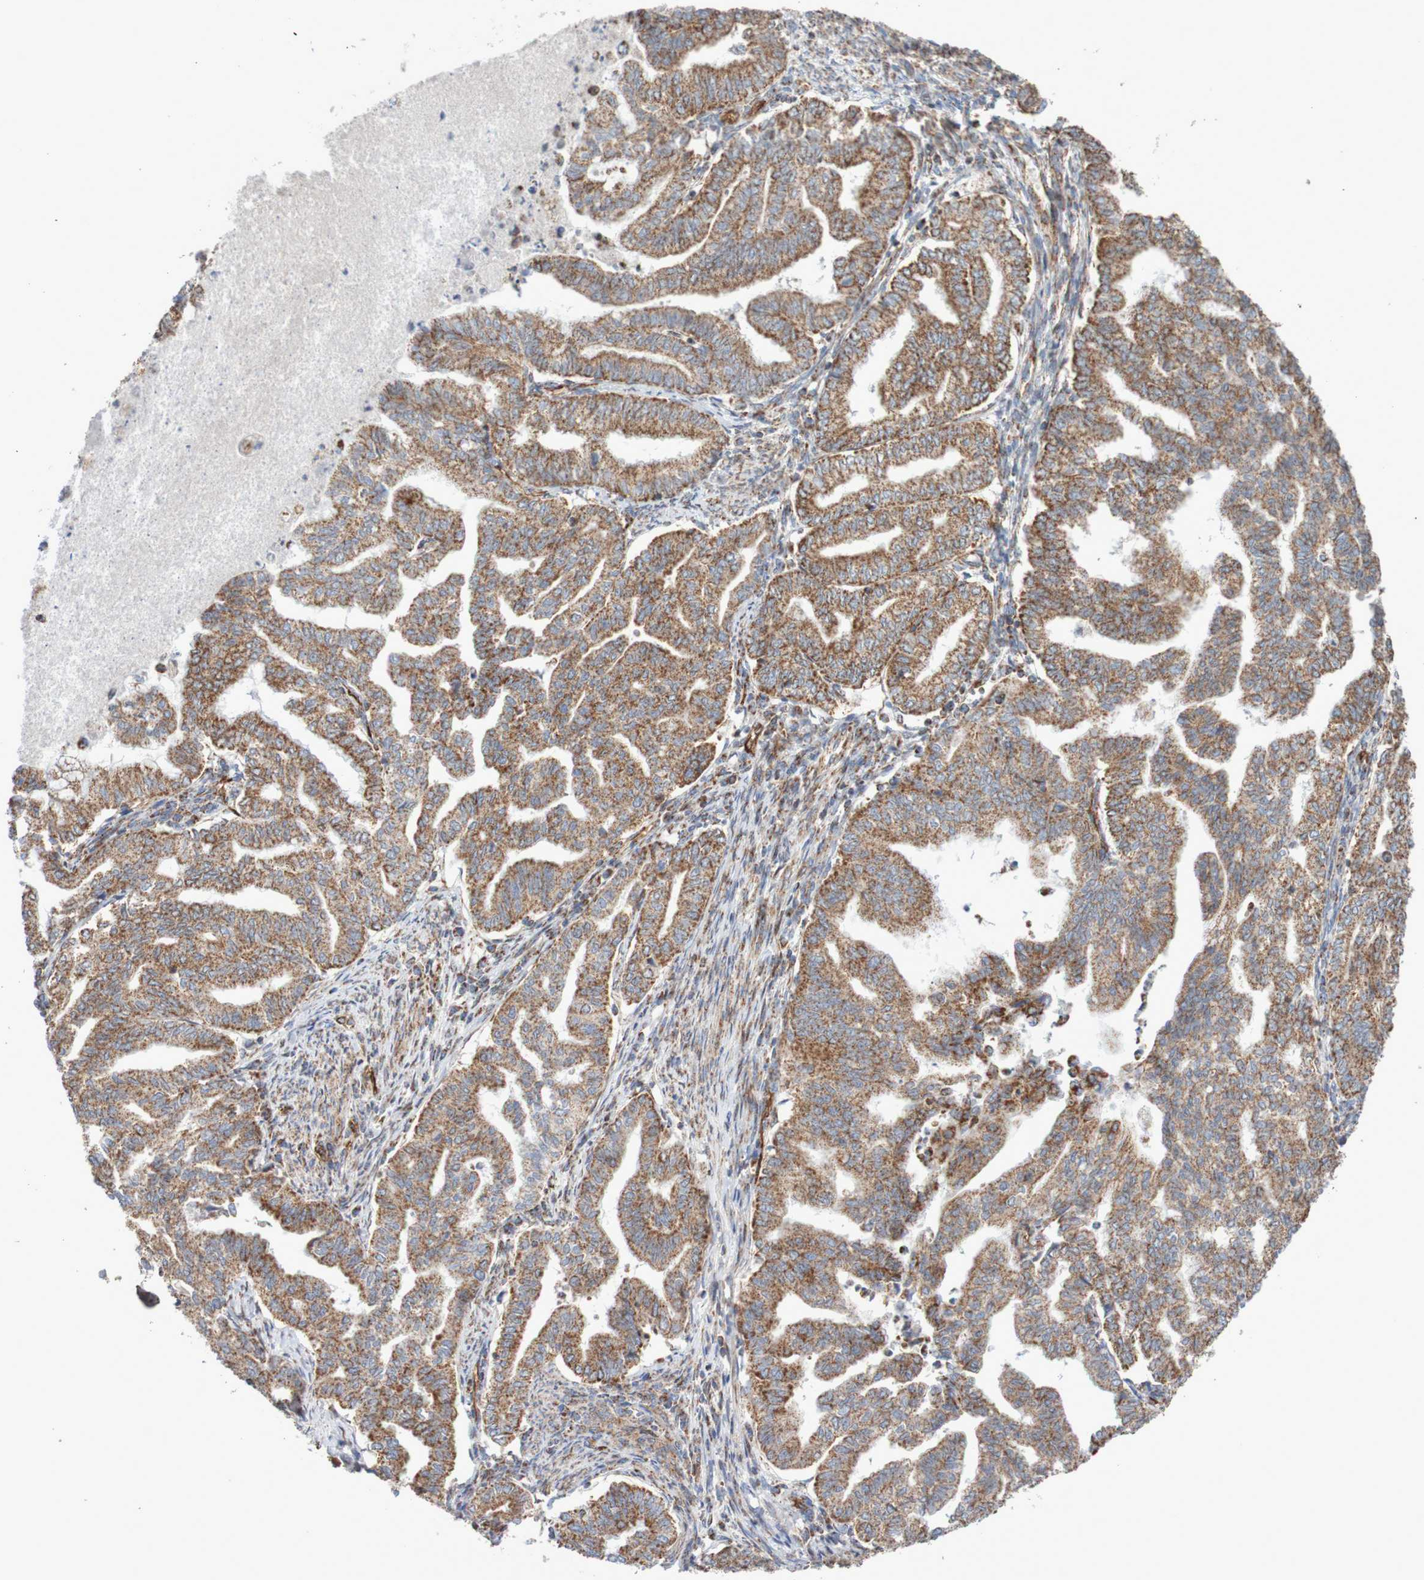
{"staining": {"intensity": "moderate", "quantity": ">75%", "location": "cytoplasmic/membranous"}, "tissue": "endometrial cancer", "cell_type": "Tumor cells", "image_type": "cancer", "snomed": [{"axis": "morphology", "description": "Adenocarcinoma, NOS"}, {"axis": "topography", "description": "Endometrium"}], "caption": "Immunohistochemistry (IHC) (DAB (3,3'-diaminobenzidine)) staining of endometrial cancer exhibits moderate cytoplasmic/membranous protein positivity in about >75% of tumor cells.", "gene": "MMEL1", "patient": {"sex": "female", "age": 79}}